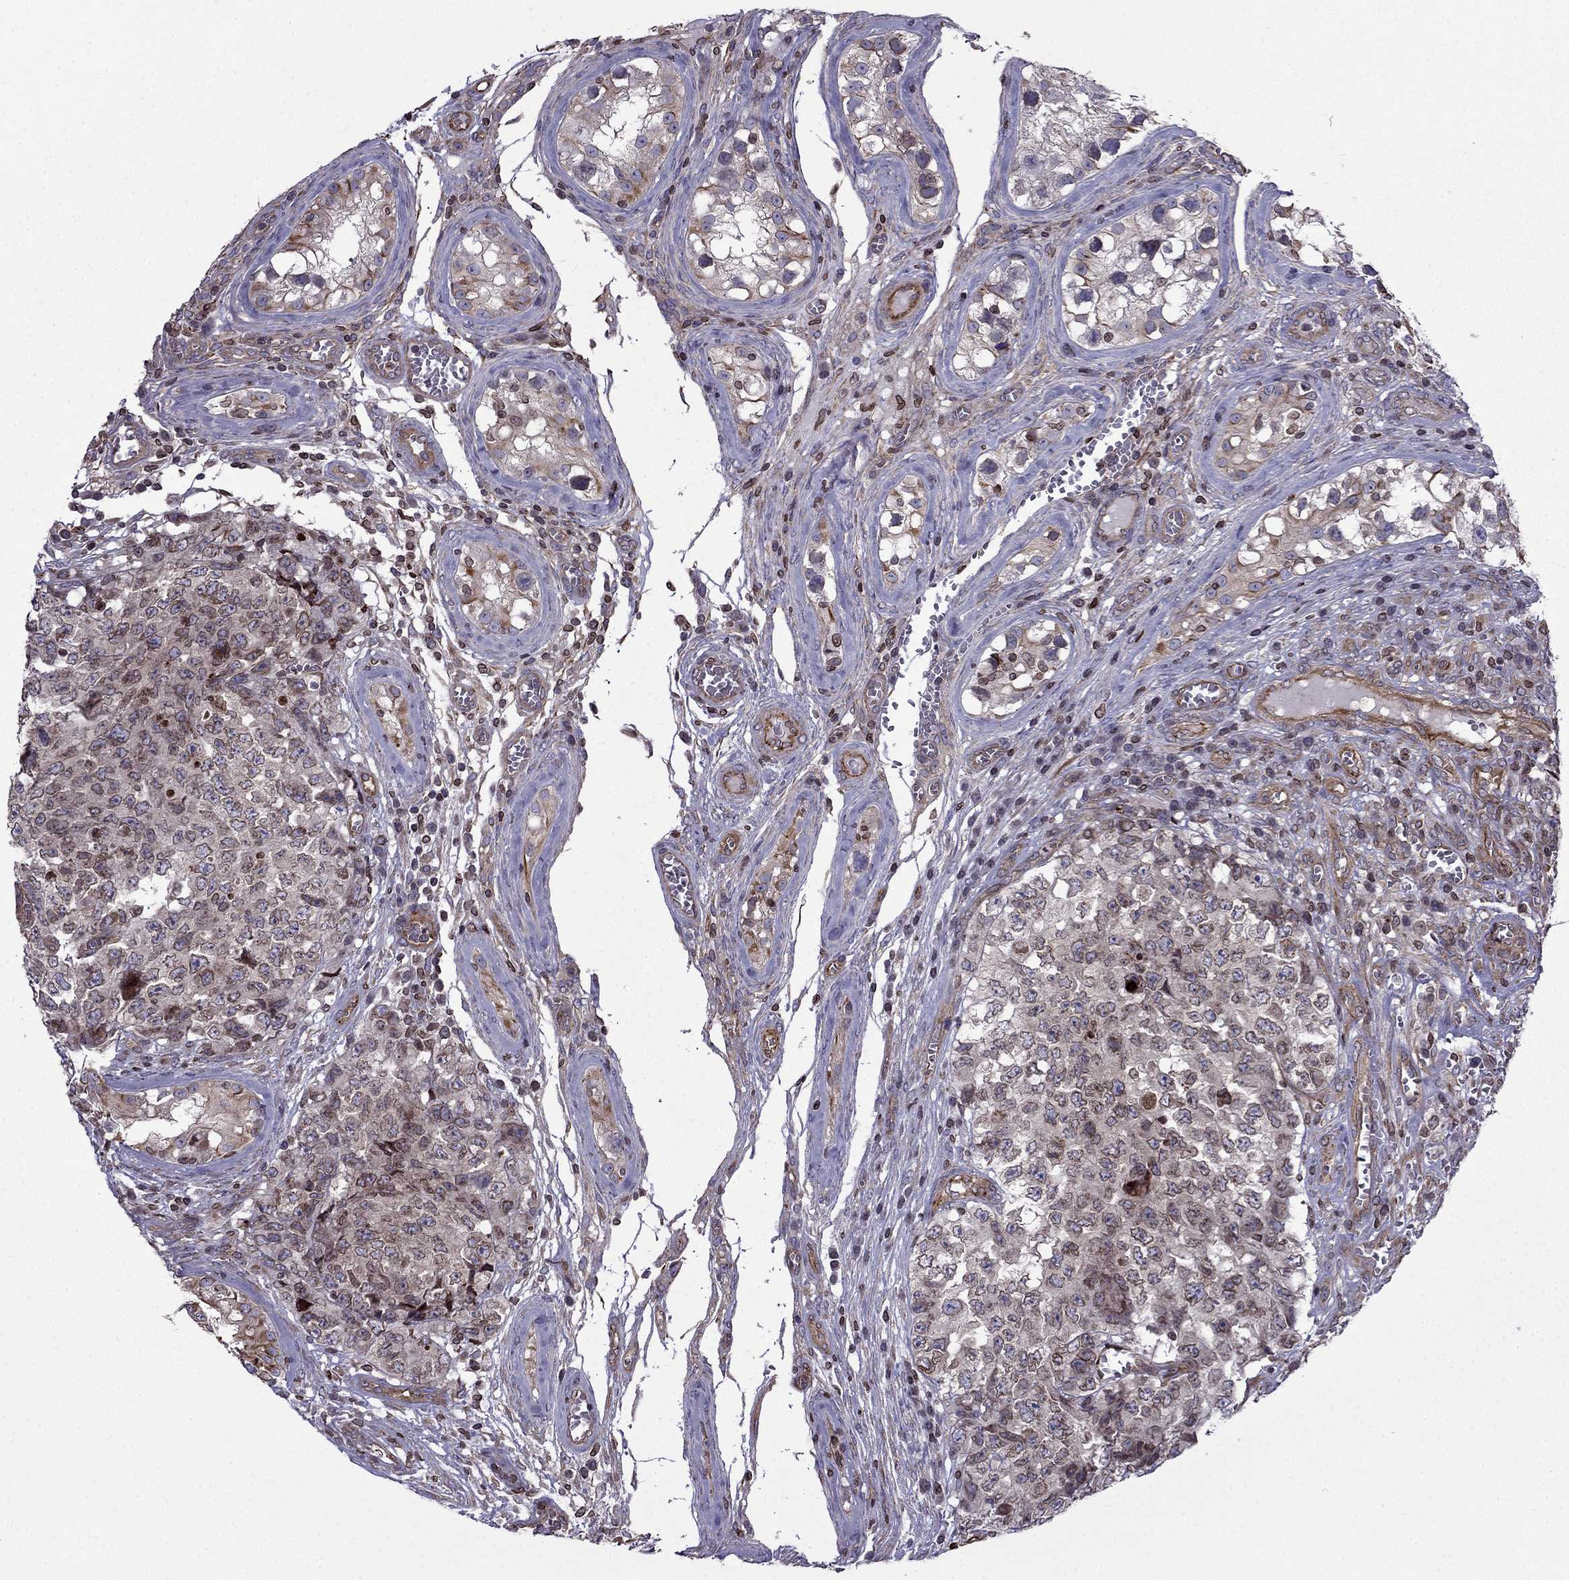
{"staining": {"intensity": "moderate", "quantity": "<25%", "location": "cytoplasmic/membranous"}, "tissue": "testis cancer", "cell_type": "Tumor cells", "image_type": "cancer", "snomed": [{"axis": "morphology", "description": "Carcinoma, Embryonal, NOS"}, {"axis": "topography", "description": "Testis"}], "caption": "High-power microscopy captured an IHC micrograph of testis embryonal carcinoma, revealing moderate cytoplasmic/membranous positivity in approximately <25% of tumor cells.", "gene": "CDC42BPA", "patient": {"sex": "male", "age": 23}}